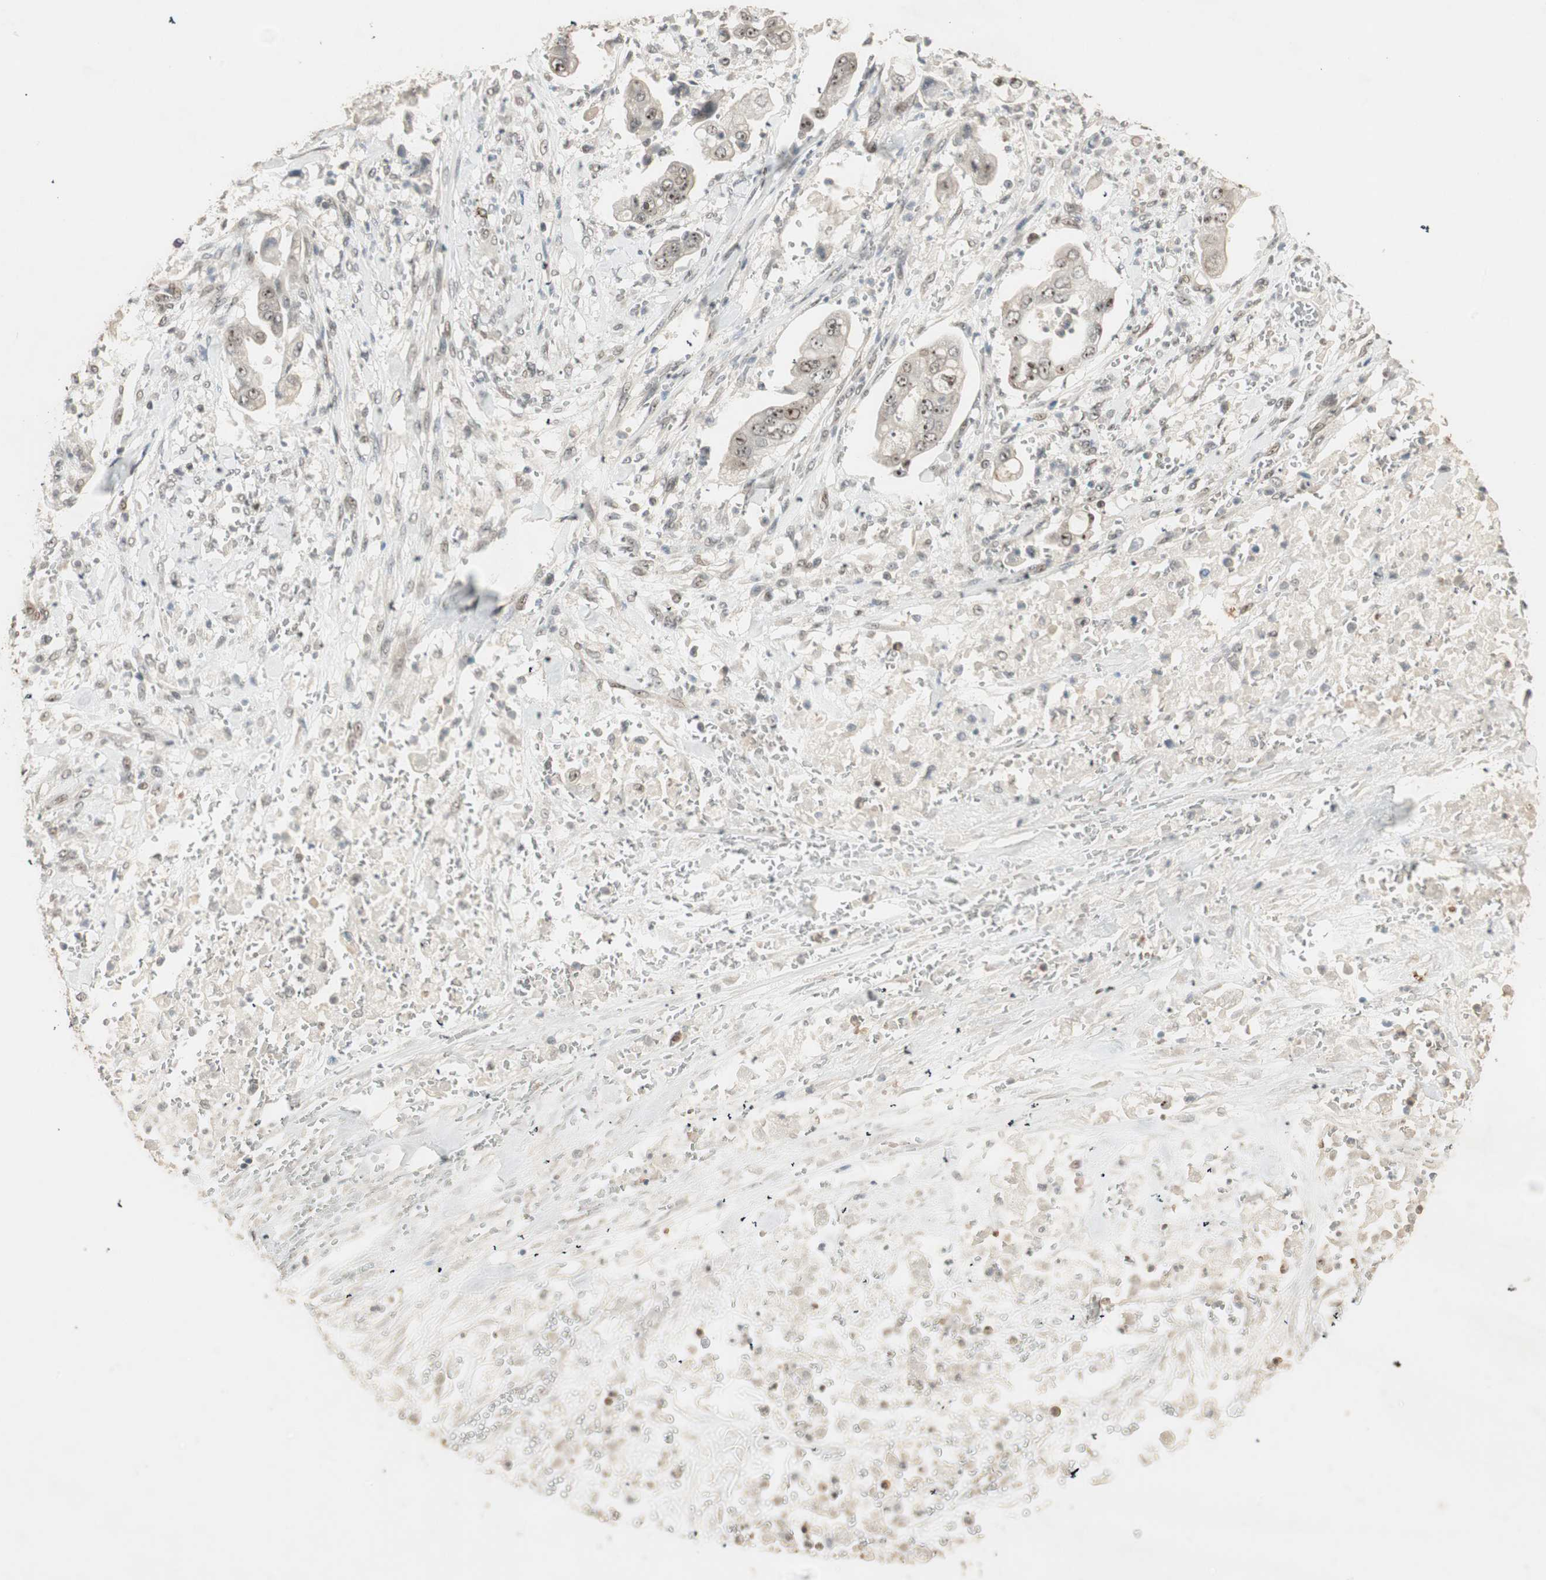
{"staining": {"intensity": "moderate", "quantity": ">75%", "location": "nuclear"}, "tissue": "stomach cancer", "cell_type": "Tumor cells", "image_type": "cancer", "snomed": [{"axis": "morphology", "description": "Adenocarcinoma, NOS"}, {"axis": "topography", "description": "Stomach"}], "caption": "A high-resolution photomicrograph shows immunohistochemistry (IHC) staining of stomach adenocarcinoma, which demonstrates moderate nuclear staining in approximately >75% of tumor cells.", "gene": "ETV4", "patient": {"sex": "male", "age": 62}}